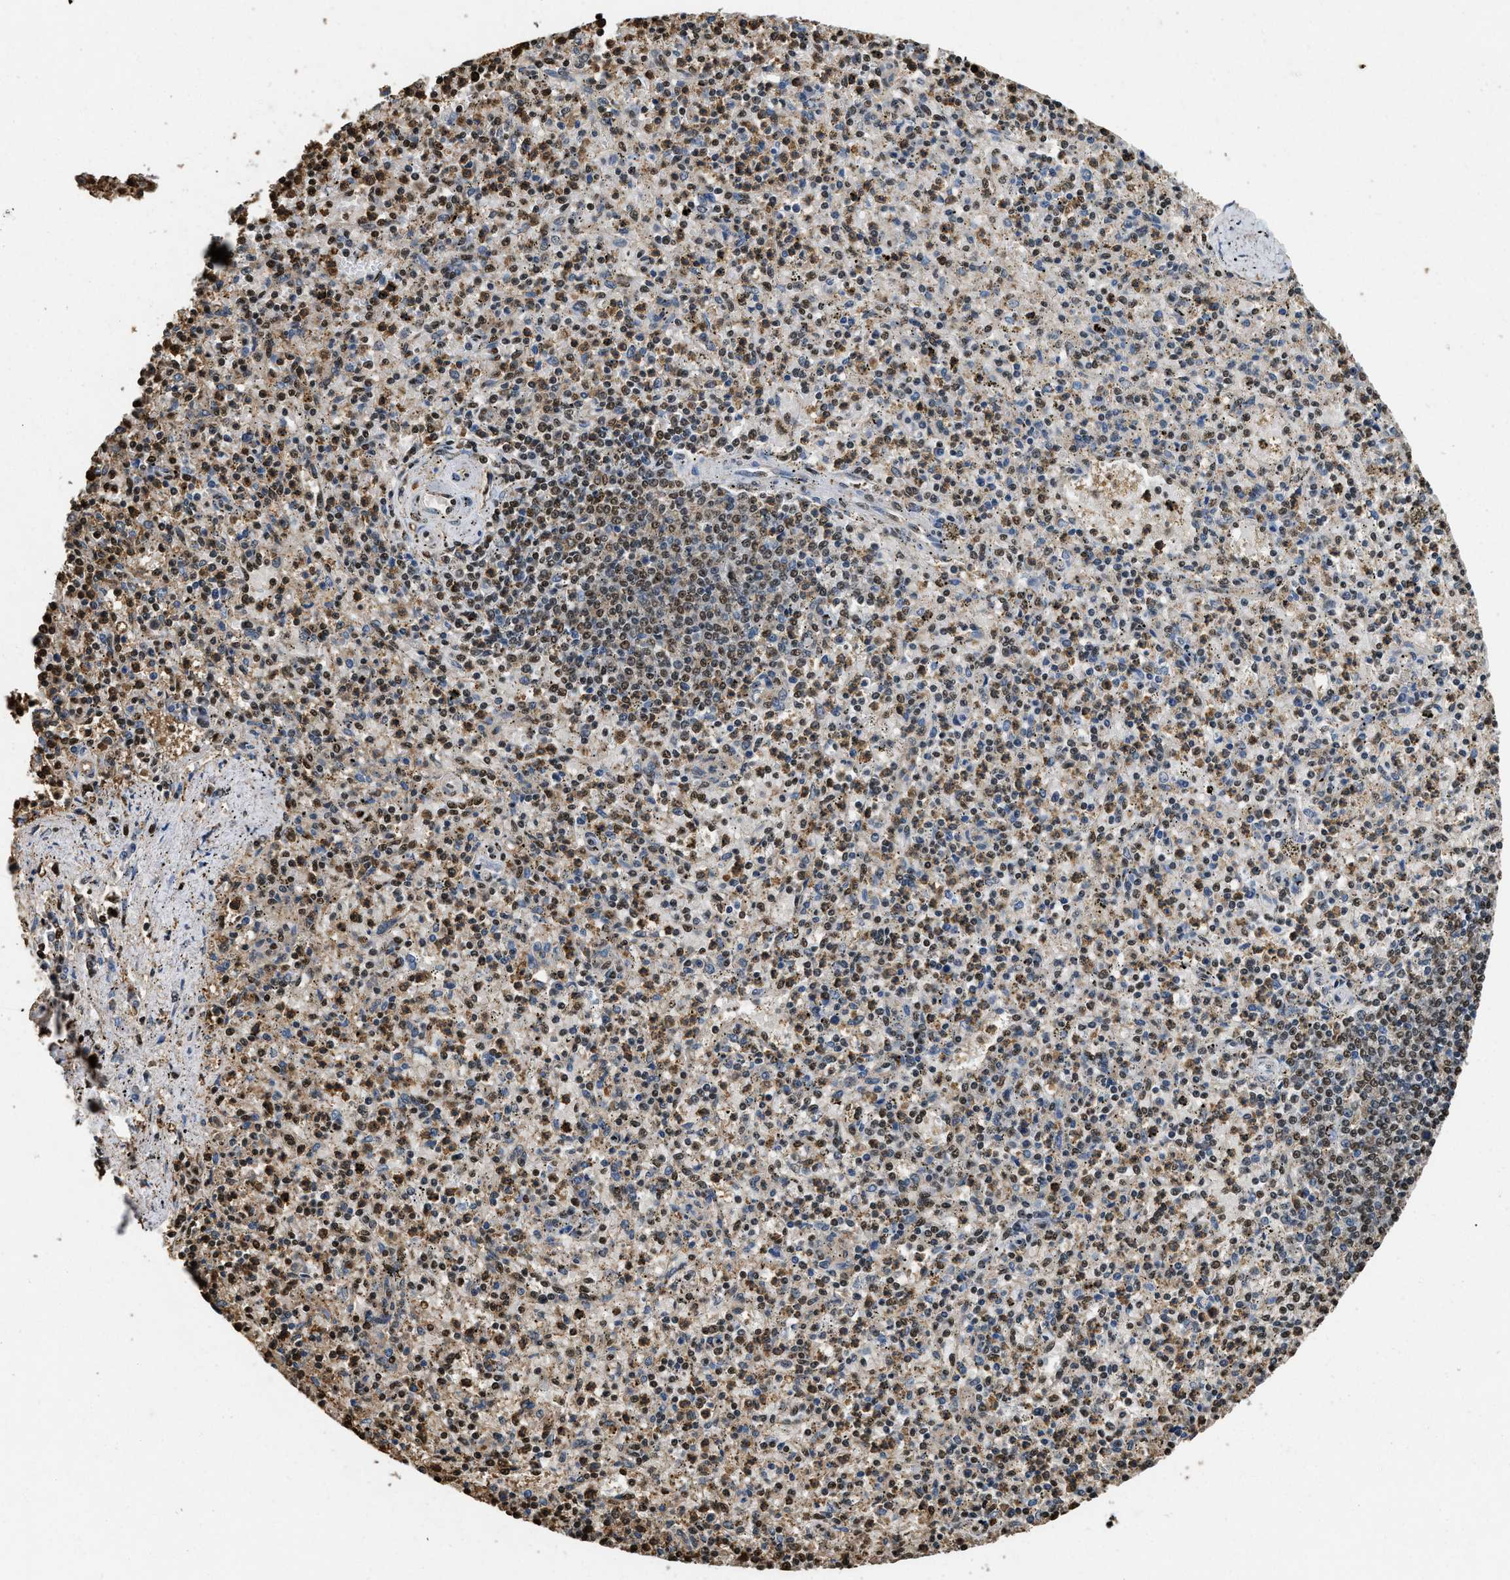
{"staining": {"intensity": "moderate", "quantity": "25%-75%", "location": "nuclear"}, "tissue": "spleen", "cell_type": "Cells in red pulp", "image_type": "normal", "snomed": [{"axis": "morphology", "description": "Normal tissue, NOS"}, {"axis": "topography", "description": "Spleen"}], "caption": "Immunohistochemistry (IHC) micrograph of normal spleen: human spleen stained using immunohistochemistry reveals medium levels of moderate protein expression localized specifically in the nuclear of cells in red pulp, appearing as a nuclear brown color.", "gene": "GAPDH", "patient": {"sex": "male", "age": 72}}